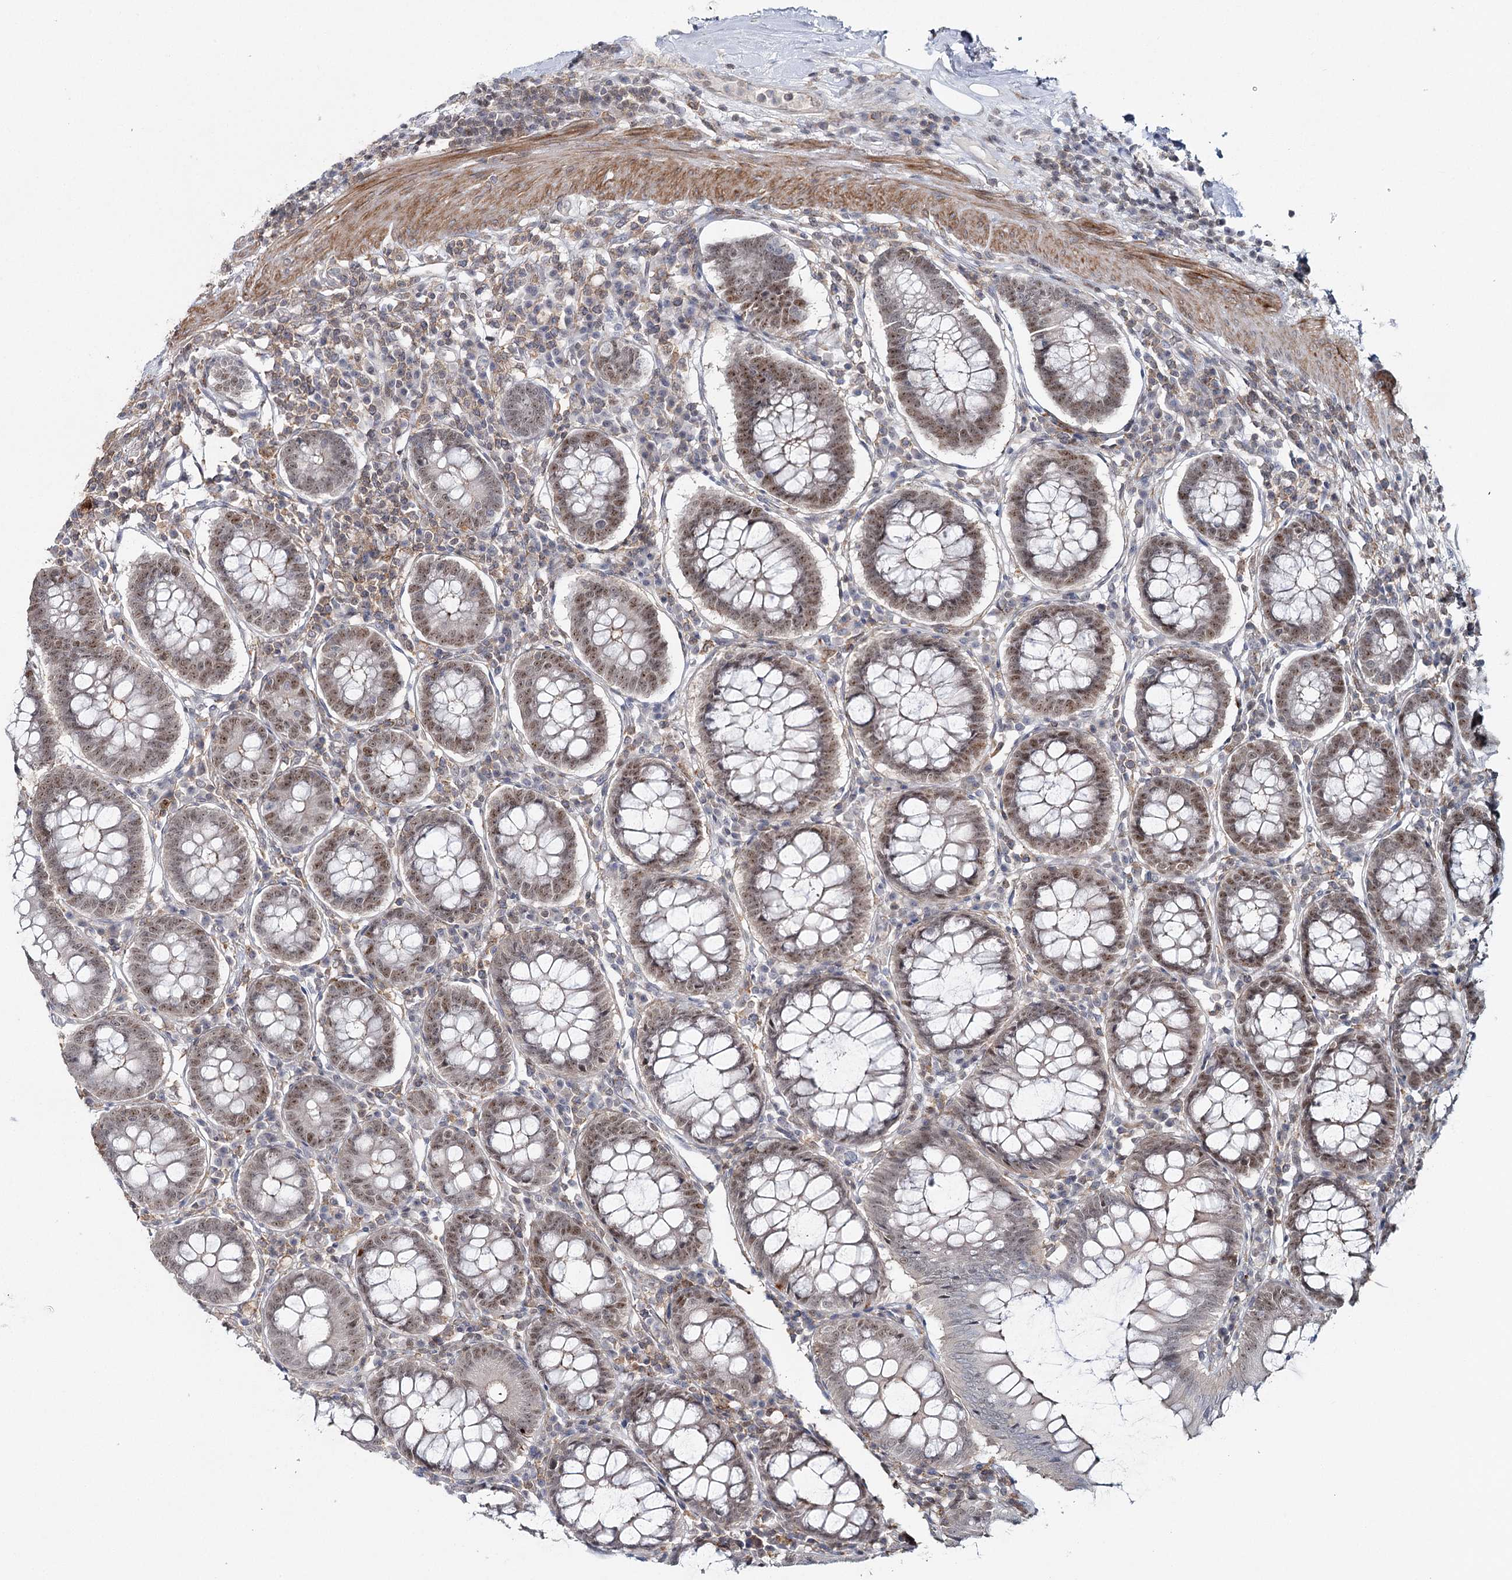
{"staining": {"intensity": "weak", "quantity": "25%-75%", "location": "nuclear"}, "tissue": "colorectal cancer", "cell_type": "Tumor cells", "image_type": "cancer", "snomed": [{"axis": "morphology", "description": "Normal tissue, NOS"}, {"axis": "morphology", "description": "Adenocarcinoma, NOS"}, {"axis": "topography", "description": "Colon"}], "caption": "Weak nuclear protein expression is identified in about 25%-75% of tumor cells in colorectal cancer.", "gene": "ZC3H8", "patient": {"sex": "female", "age": 75}}